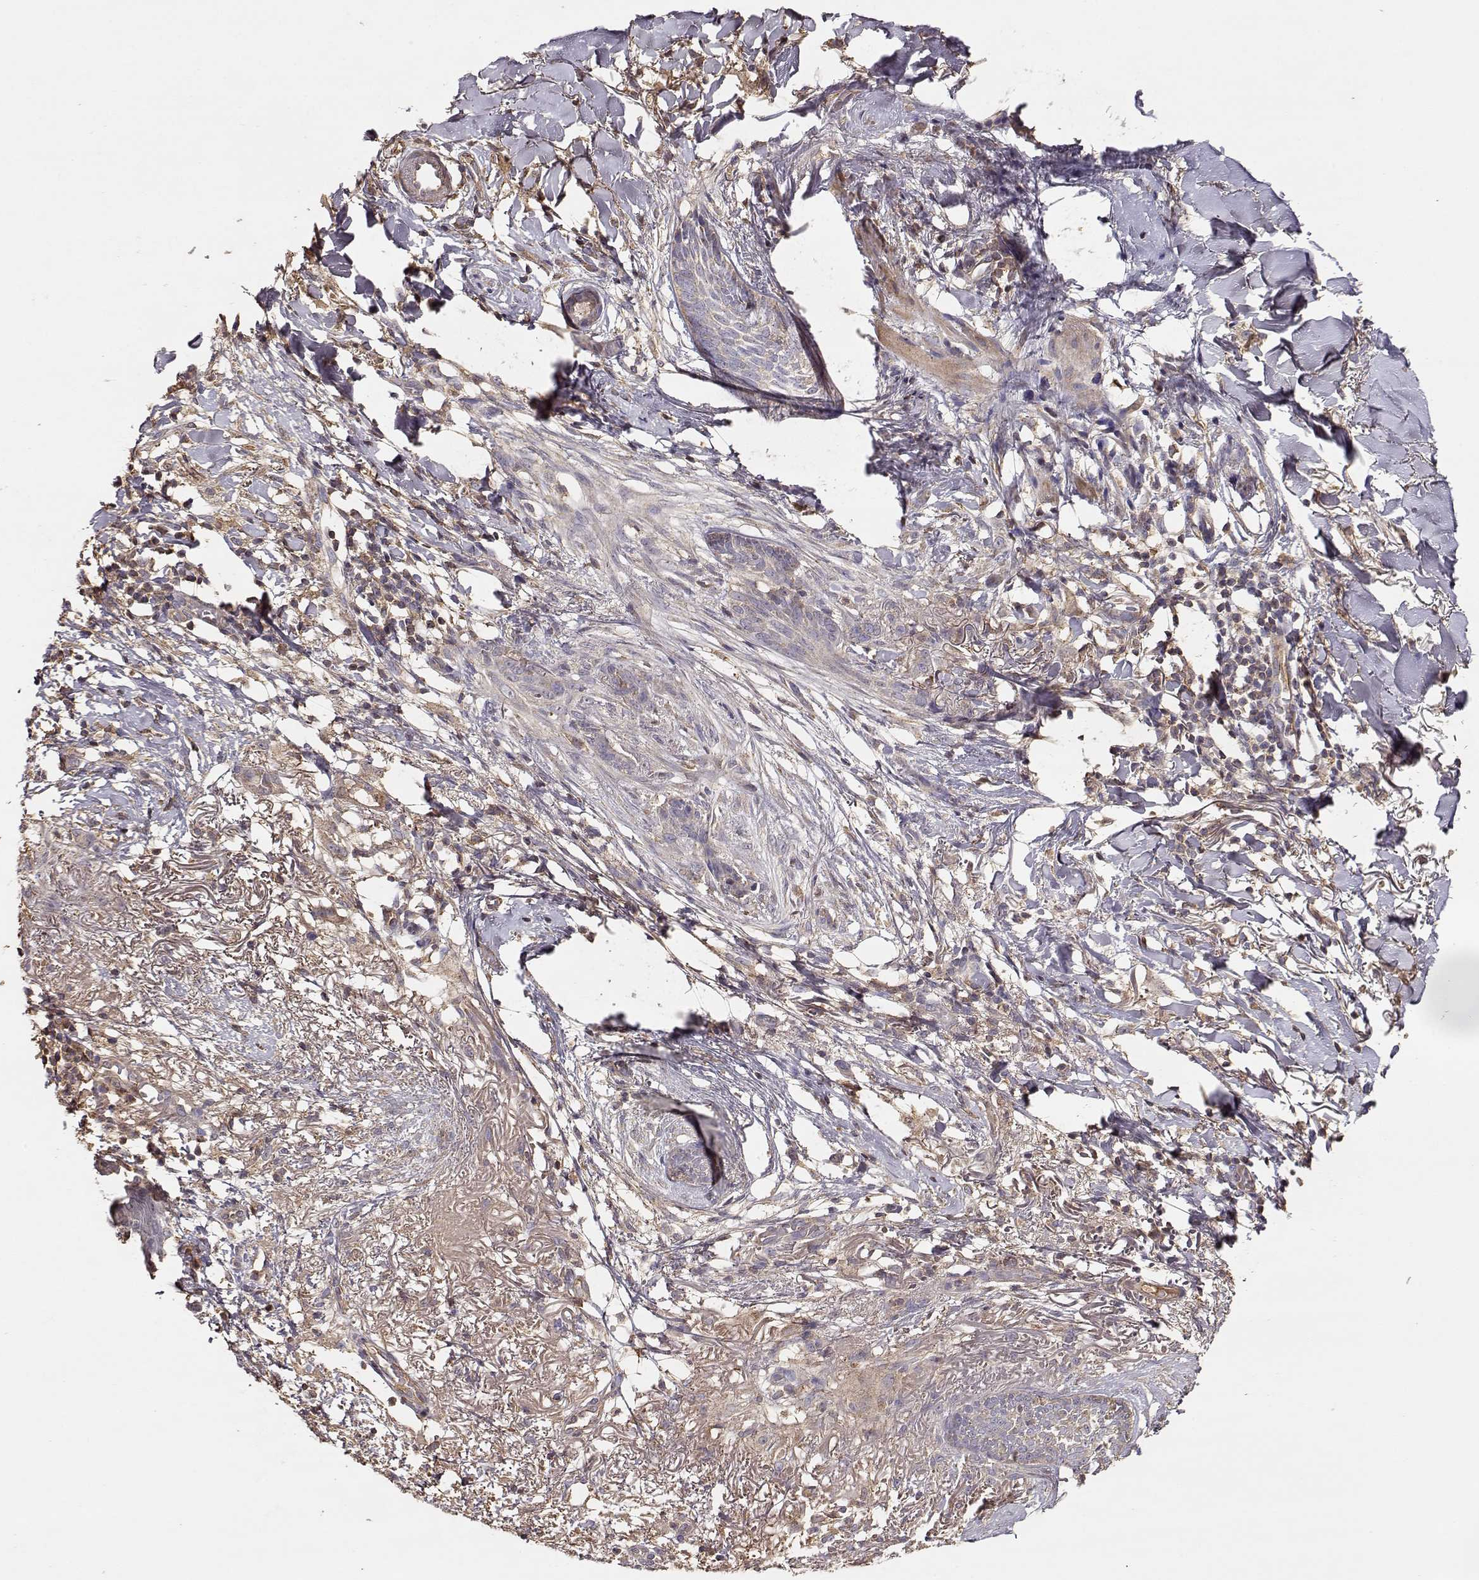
{"staining": {"intensity": "weak", "quantity": "25%-75%", "location": "cytoplasmic/membranous"}, "tissue": "skin cancer", "cell_type": "Tumor cells", "image_type": "cancer", "snomed": [{"axis": "morphology", "description": "Normal tissue, NOS"}, {"axis": "morphology", "description": "Basal cell carcinoma"}, {"axis": "topography", "description": "Skin"}], "caption": "The image reveals a brown stain indicating the presence of a protein in the cytoplasmic/membranous of tumor cells in basal cell carcinoma (skin). (Stains: DAB in brown, nuclei in blue, Microscopy: brightfield microscopy at high magnification).", "gene": "TARS3", "patient": {"sex": "male", "age": 84}}